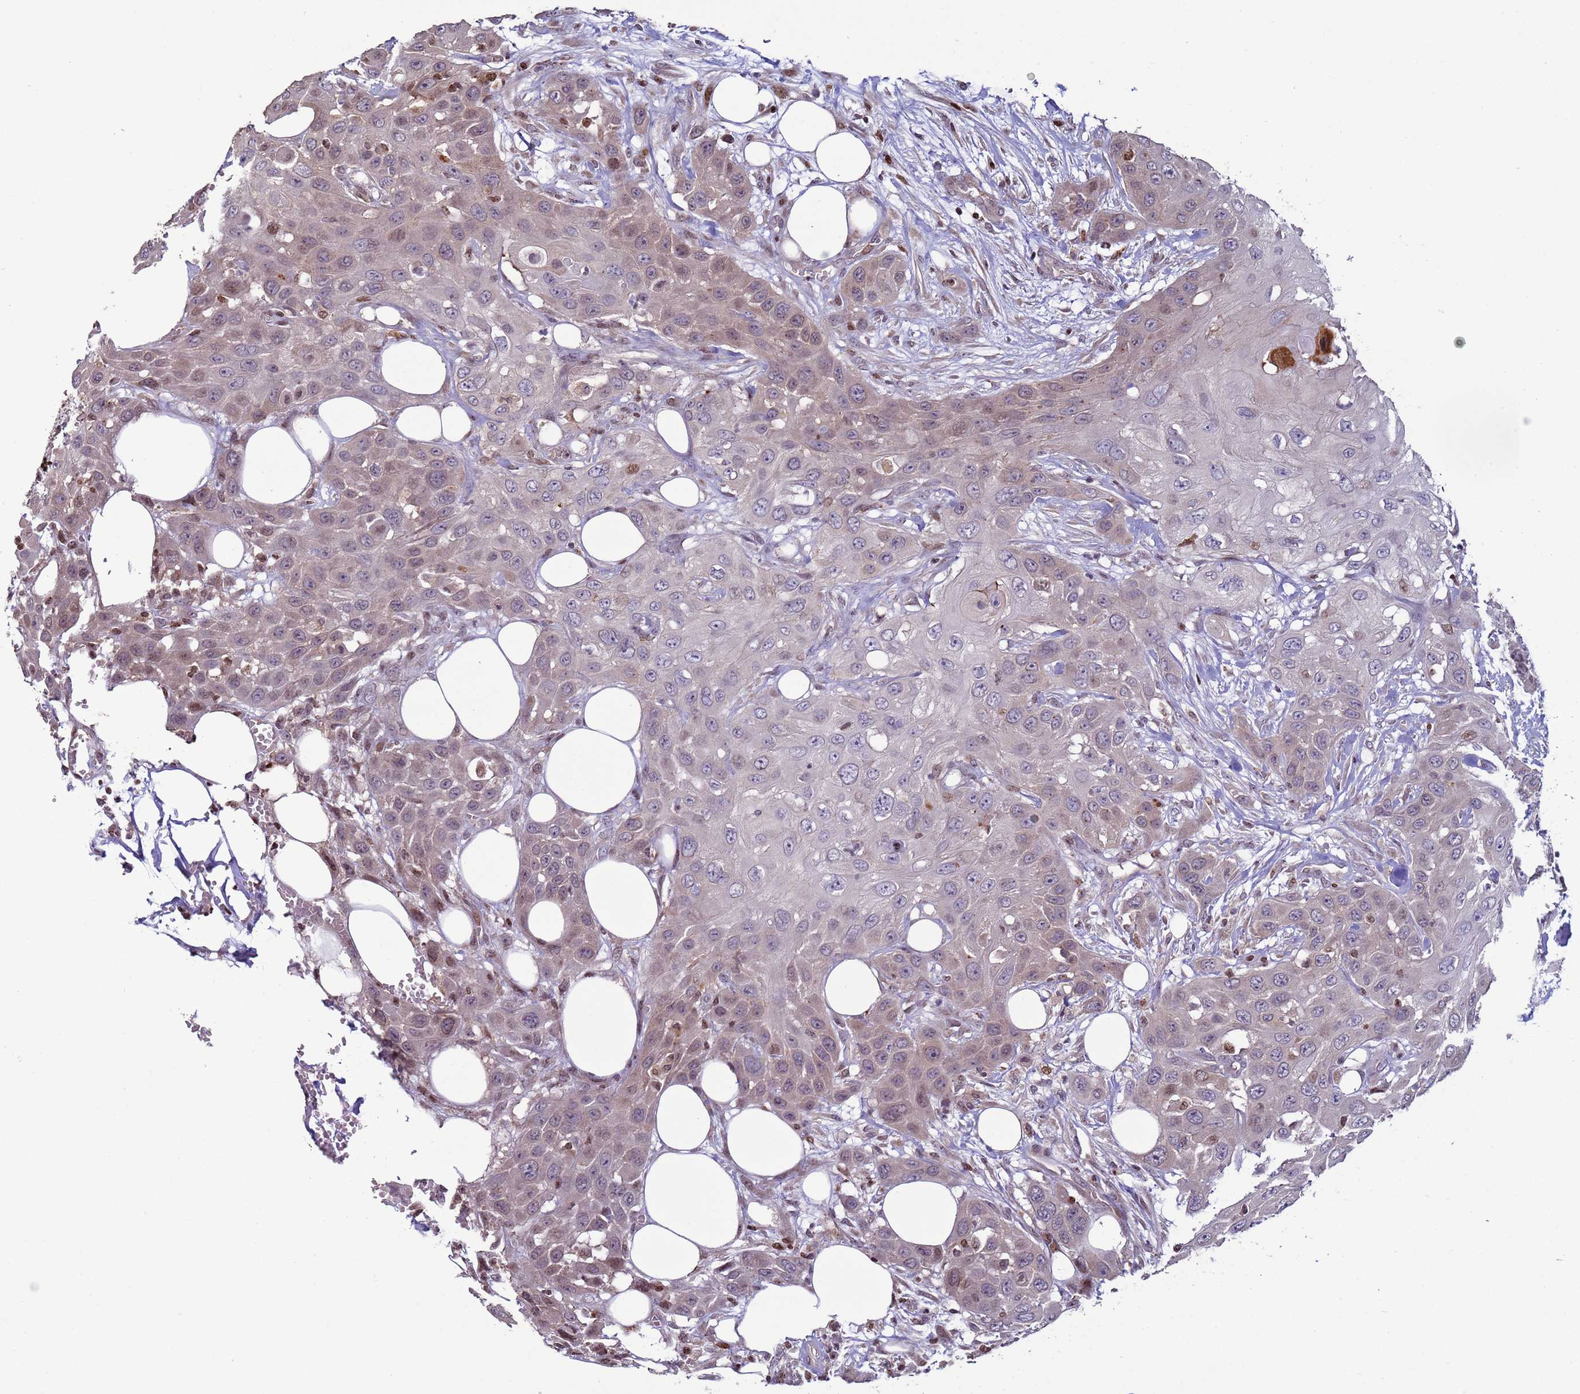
{"staining": {"intensity": "weak", "quantity": "<25%", "location": "cytoplasmic/membranous,nuclear"}, "tissue": "head and neck cancer", "cell_type": "Tumor cells", "image_type": "cancer", "snomed": [{"axis": "morphology", "description": "Squamous cell carcinoma, NOS"}, {"axis": "topography", "description": "Head-Neck"}], "caption": "Image shows no significant protein expression in tumor cells of head and neck cancer.", "gene": "HGH1", "patient": {"sex": "male", "age": 81}}